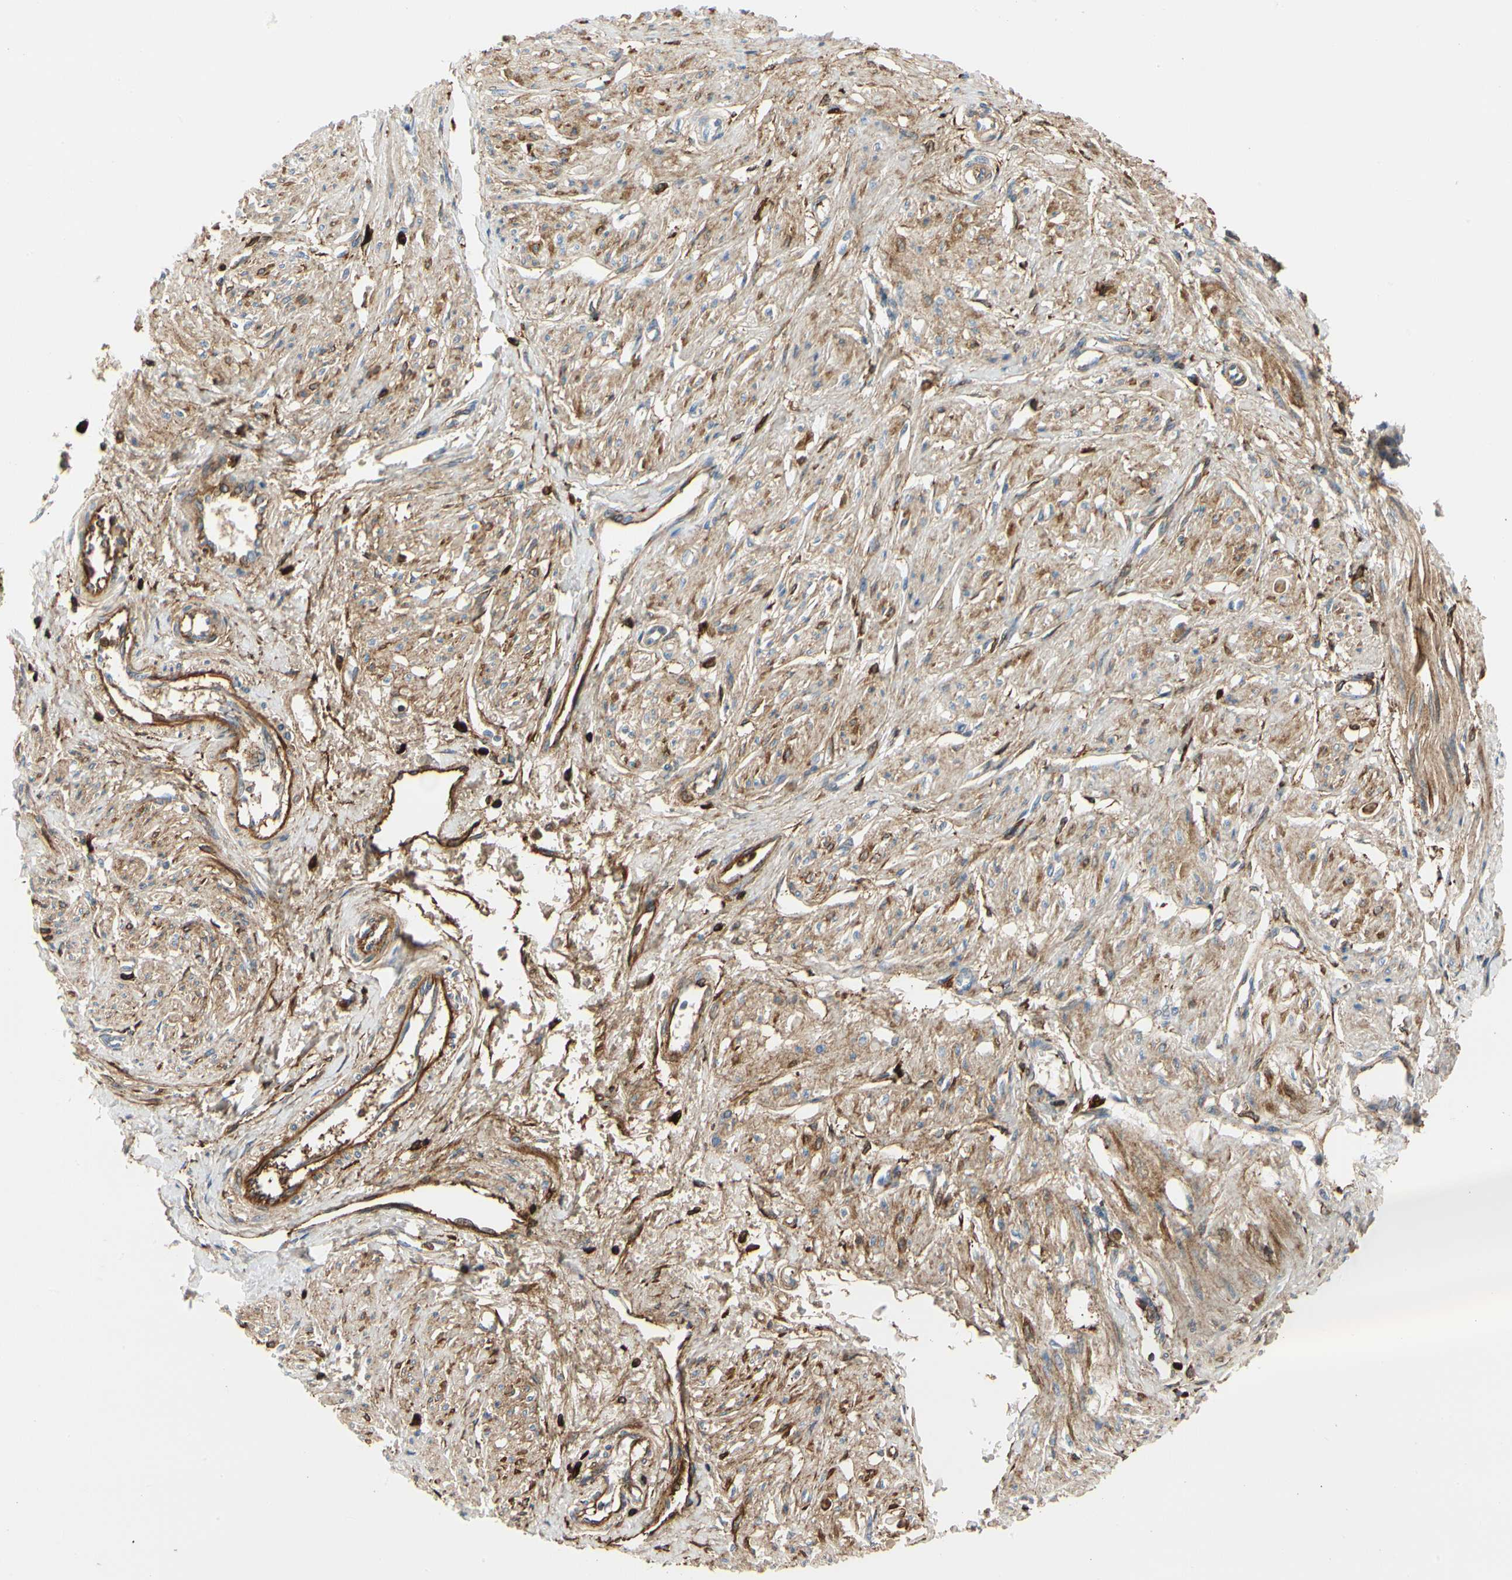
{"staining": {"intensity": "moderate", "quantity": ">75%", "location": "cytoplasmic/membranous"}, "tissue": "smooth muscle", "cell_type": "Smooth muscle cells", "image_type": "normal", "snomed": [{"axis": "morphology", "description": "Normal tissue, NOS"}, {"axis": "topography", "description": "Smooth muscle"}, {"axis": "topography", "description": "Uterus"}], "caption": "A histopathology image showing moderate cytoplasmic/membranous staining in approximately >75% of smooth muscle cells in normal smooth muscle, as visualized by brown immunohistochemical staining.", "gene": "FGB", "patient": {"sex": "female", "age": 39}}